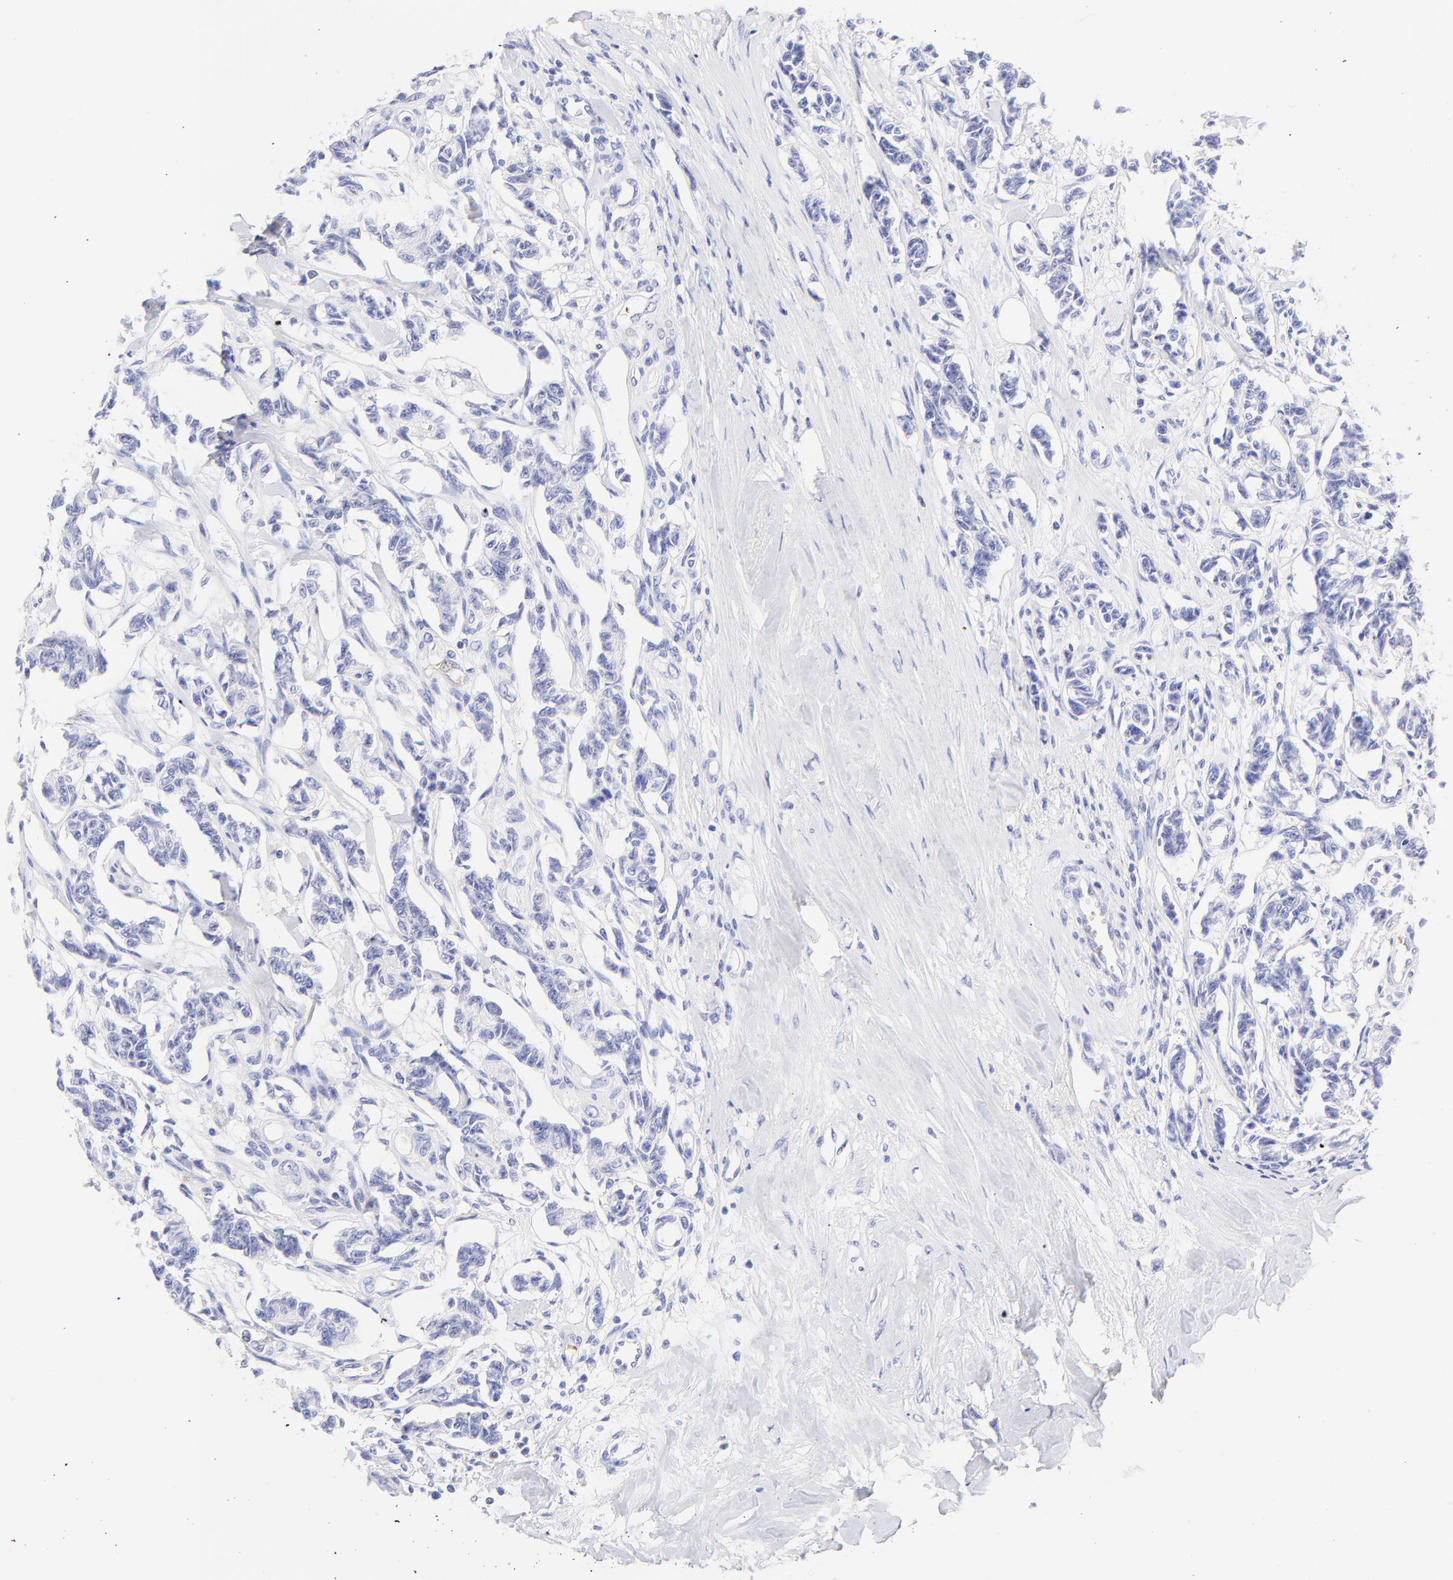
{"staining": {"intensity": "negative", "quantity": "none", "location": "none"}, "tissue": "renal cancer", "cell_type": "Tumor cells", "image_type": "cancer", "snomed": [{"axis": "morphology", "description": "Carcinoid, malignant, NOS"}, {"axis": "topography", "description": "Kidney"}], "caption": "This is an IHC micrograph of carcinoid (malignant) (renal). There is no expression in tumor cells.", "gene": "FRMPD3", "patient": {"sex": "female", "age": 41}}